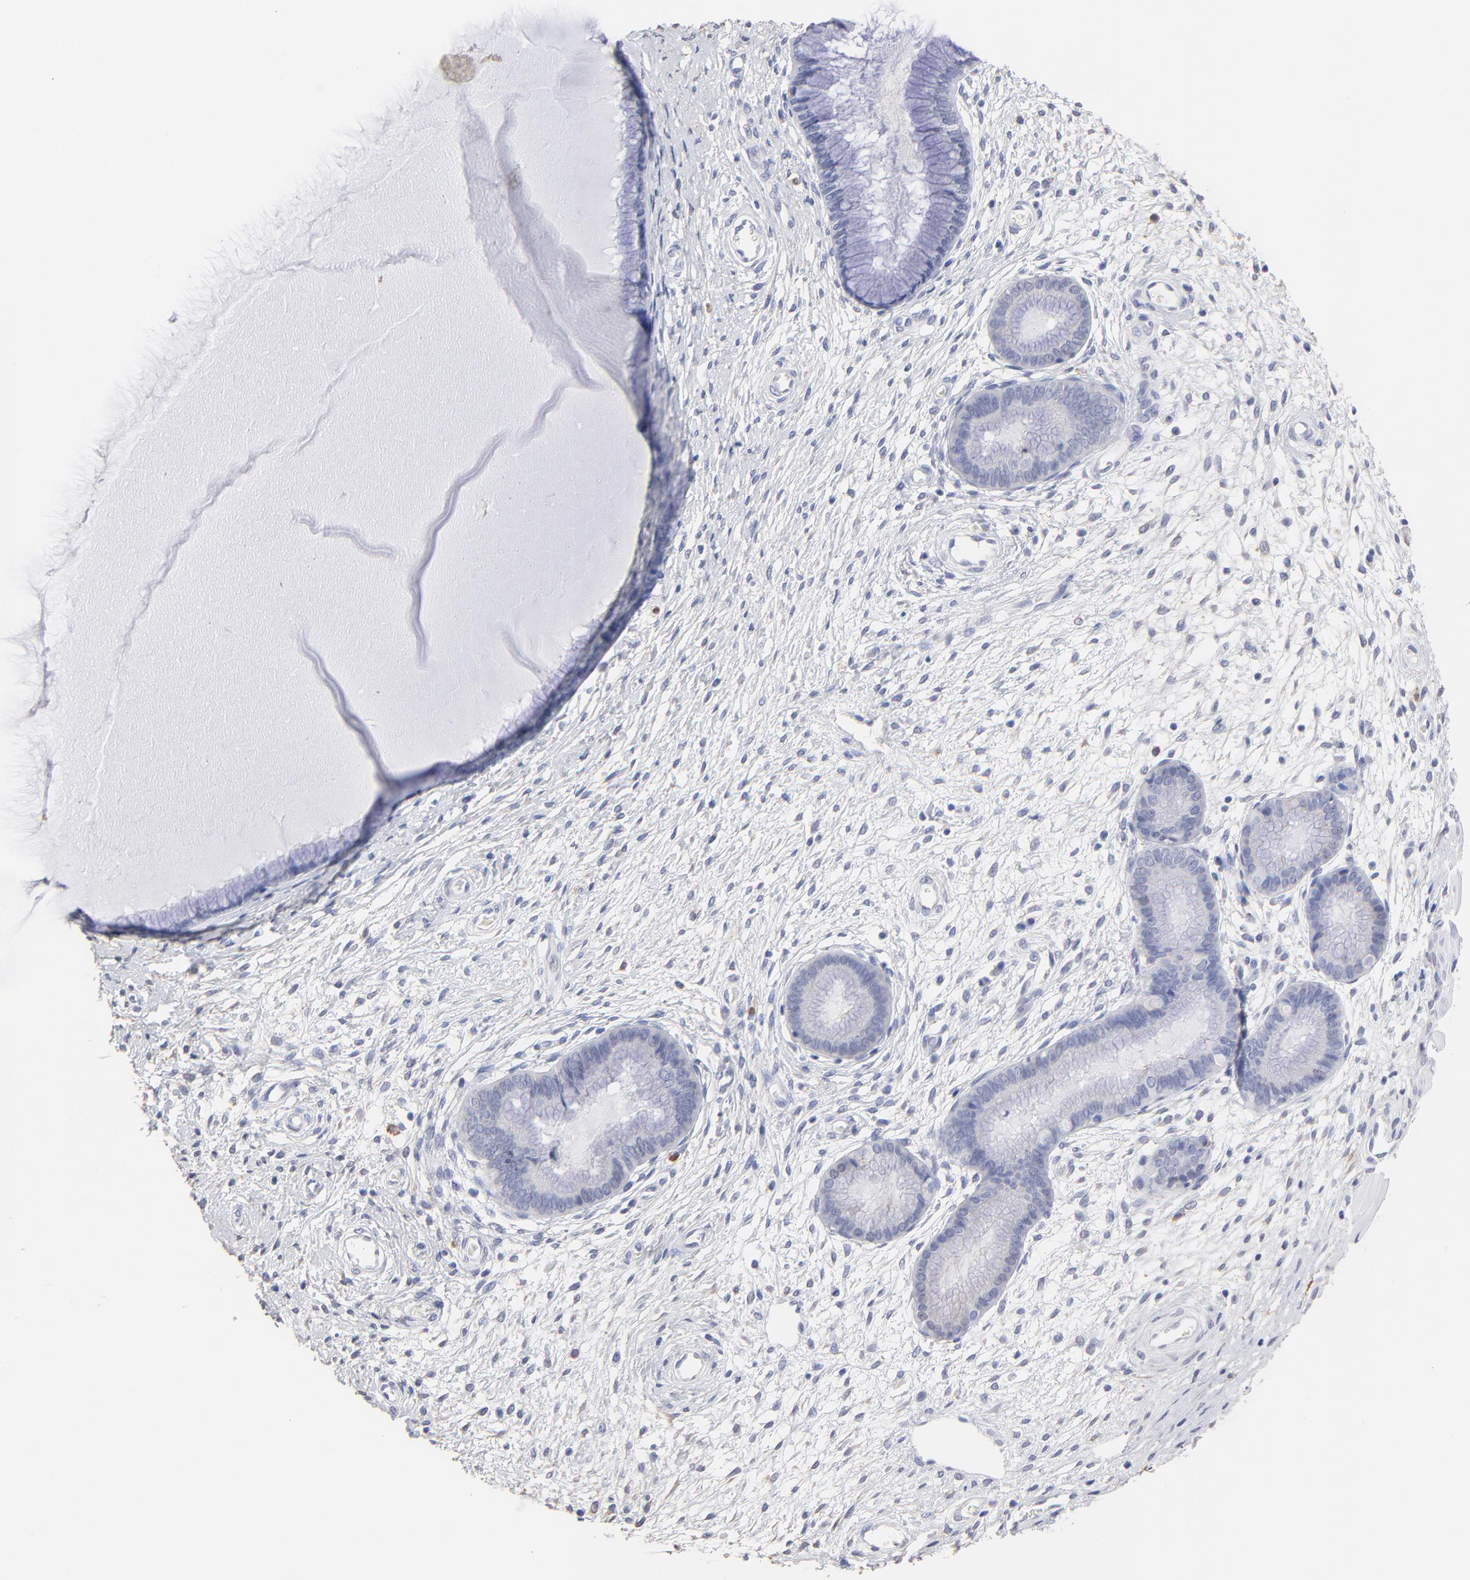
{"staining": {"intensity": "negative", "quantity": "none", "location": "none"}, "tissue": "cervix", "cell_type": "Glandular cells", "image_type": "normal", "snomed": [{"axis": "morphology", "description": "Normal tissue, NOS"}, {"axis": "topography", "description": "Cervix"}], "caption": "Immunohistochemical staining of normal cervix displays no significant staining in glandular cells.", "gene": "SMARCA1", "patient": {"sex": "female", "age": 55}}